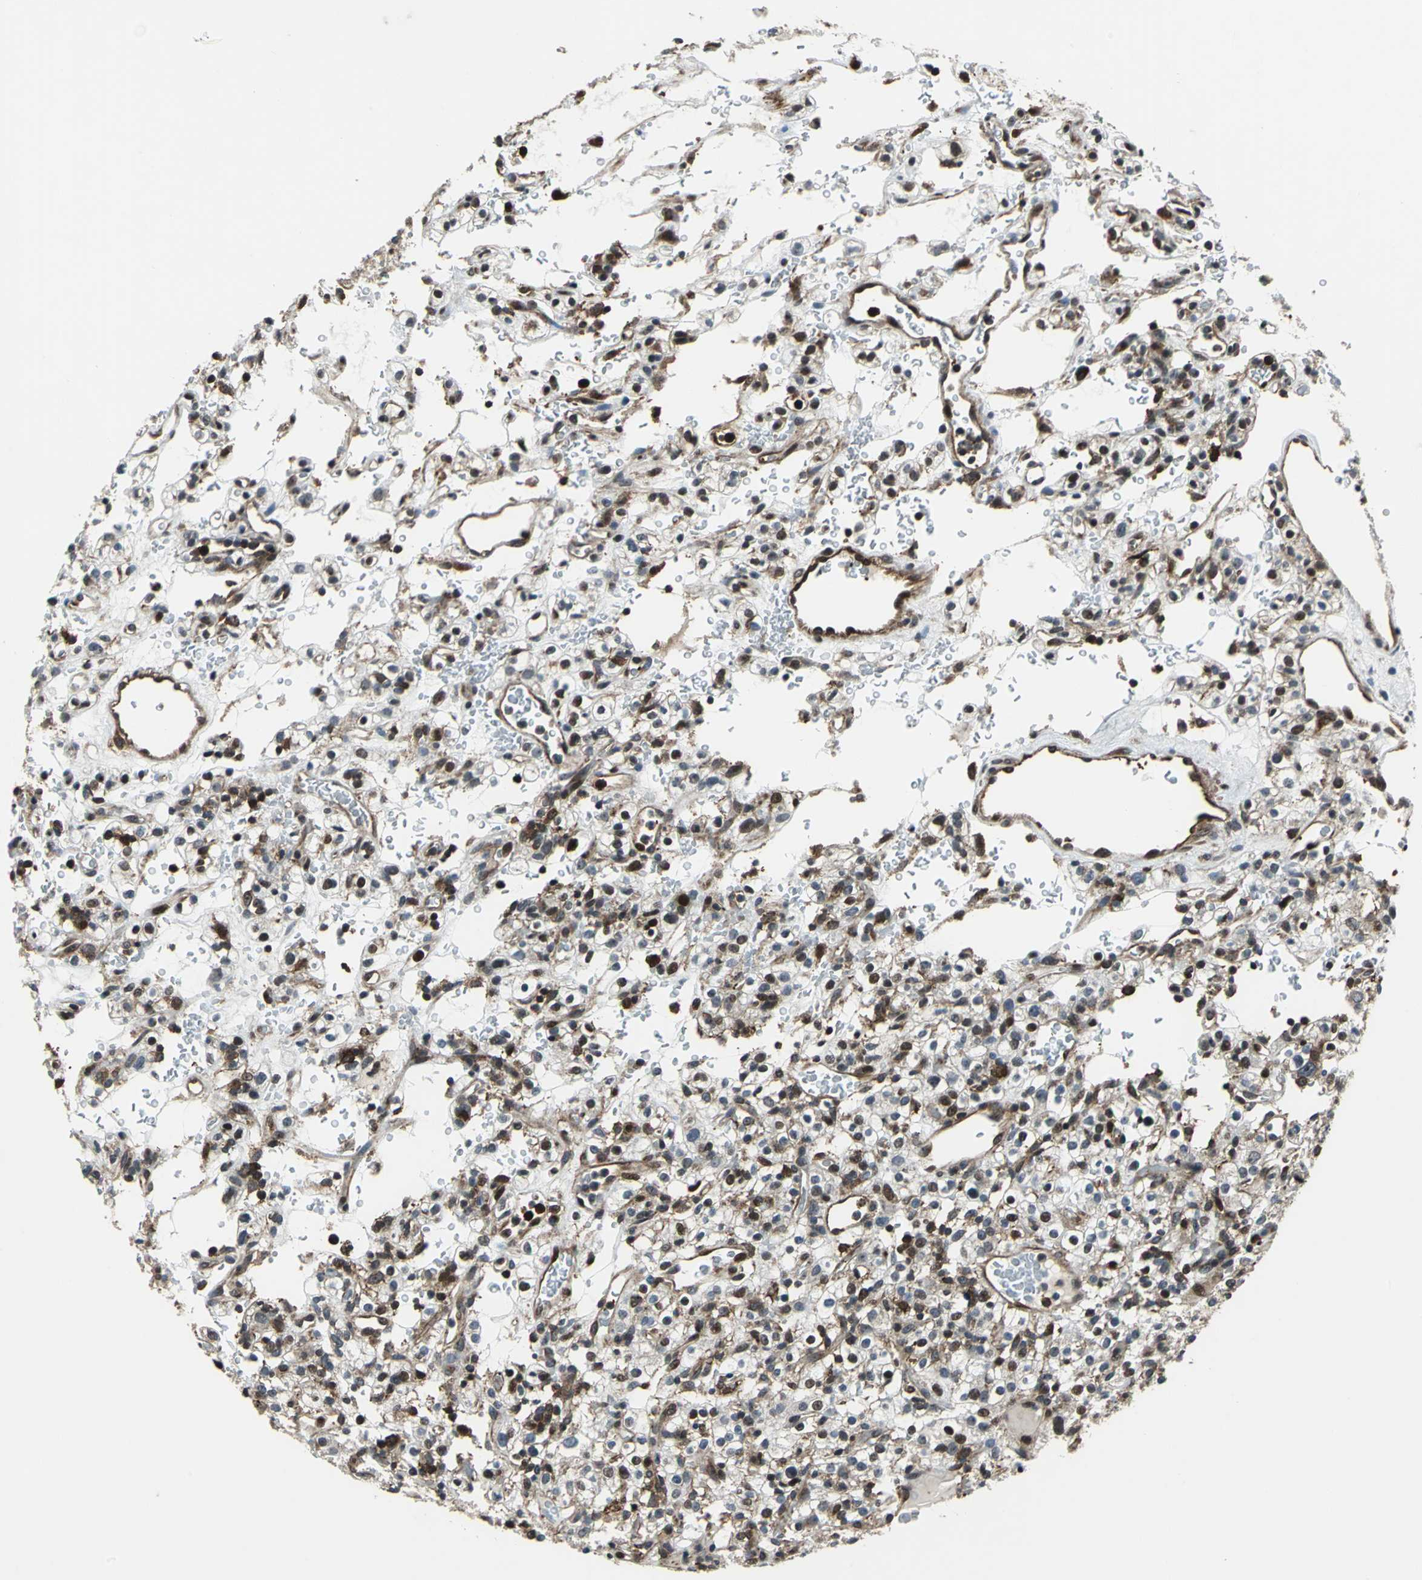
{"staining": {"intensity": "strong", "quantity": "25%-75%", "location": "cytoplasmic/membranous"}, "tissue": "renal cancer", "cell_type": "Tumor cells", "image_type": "cancer", "snomed": [{"axis": "morphology", "description": "Normal tissue, NOS"}, {"axis": "morphology", "description": "Adenocarcinoma, NOS"}, {"axis": "topography", "description": "Kidney"}], "caption": "Adenocarcinoma (renal) stained with a protein marker demonstrates strong staining in tumor cells.", "gene": "AATF", "patient": {"sex": "female", "age": 72}}